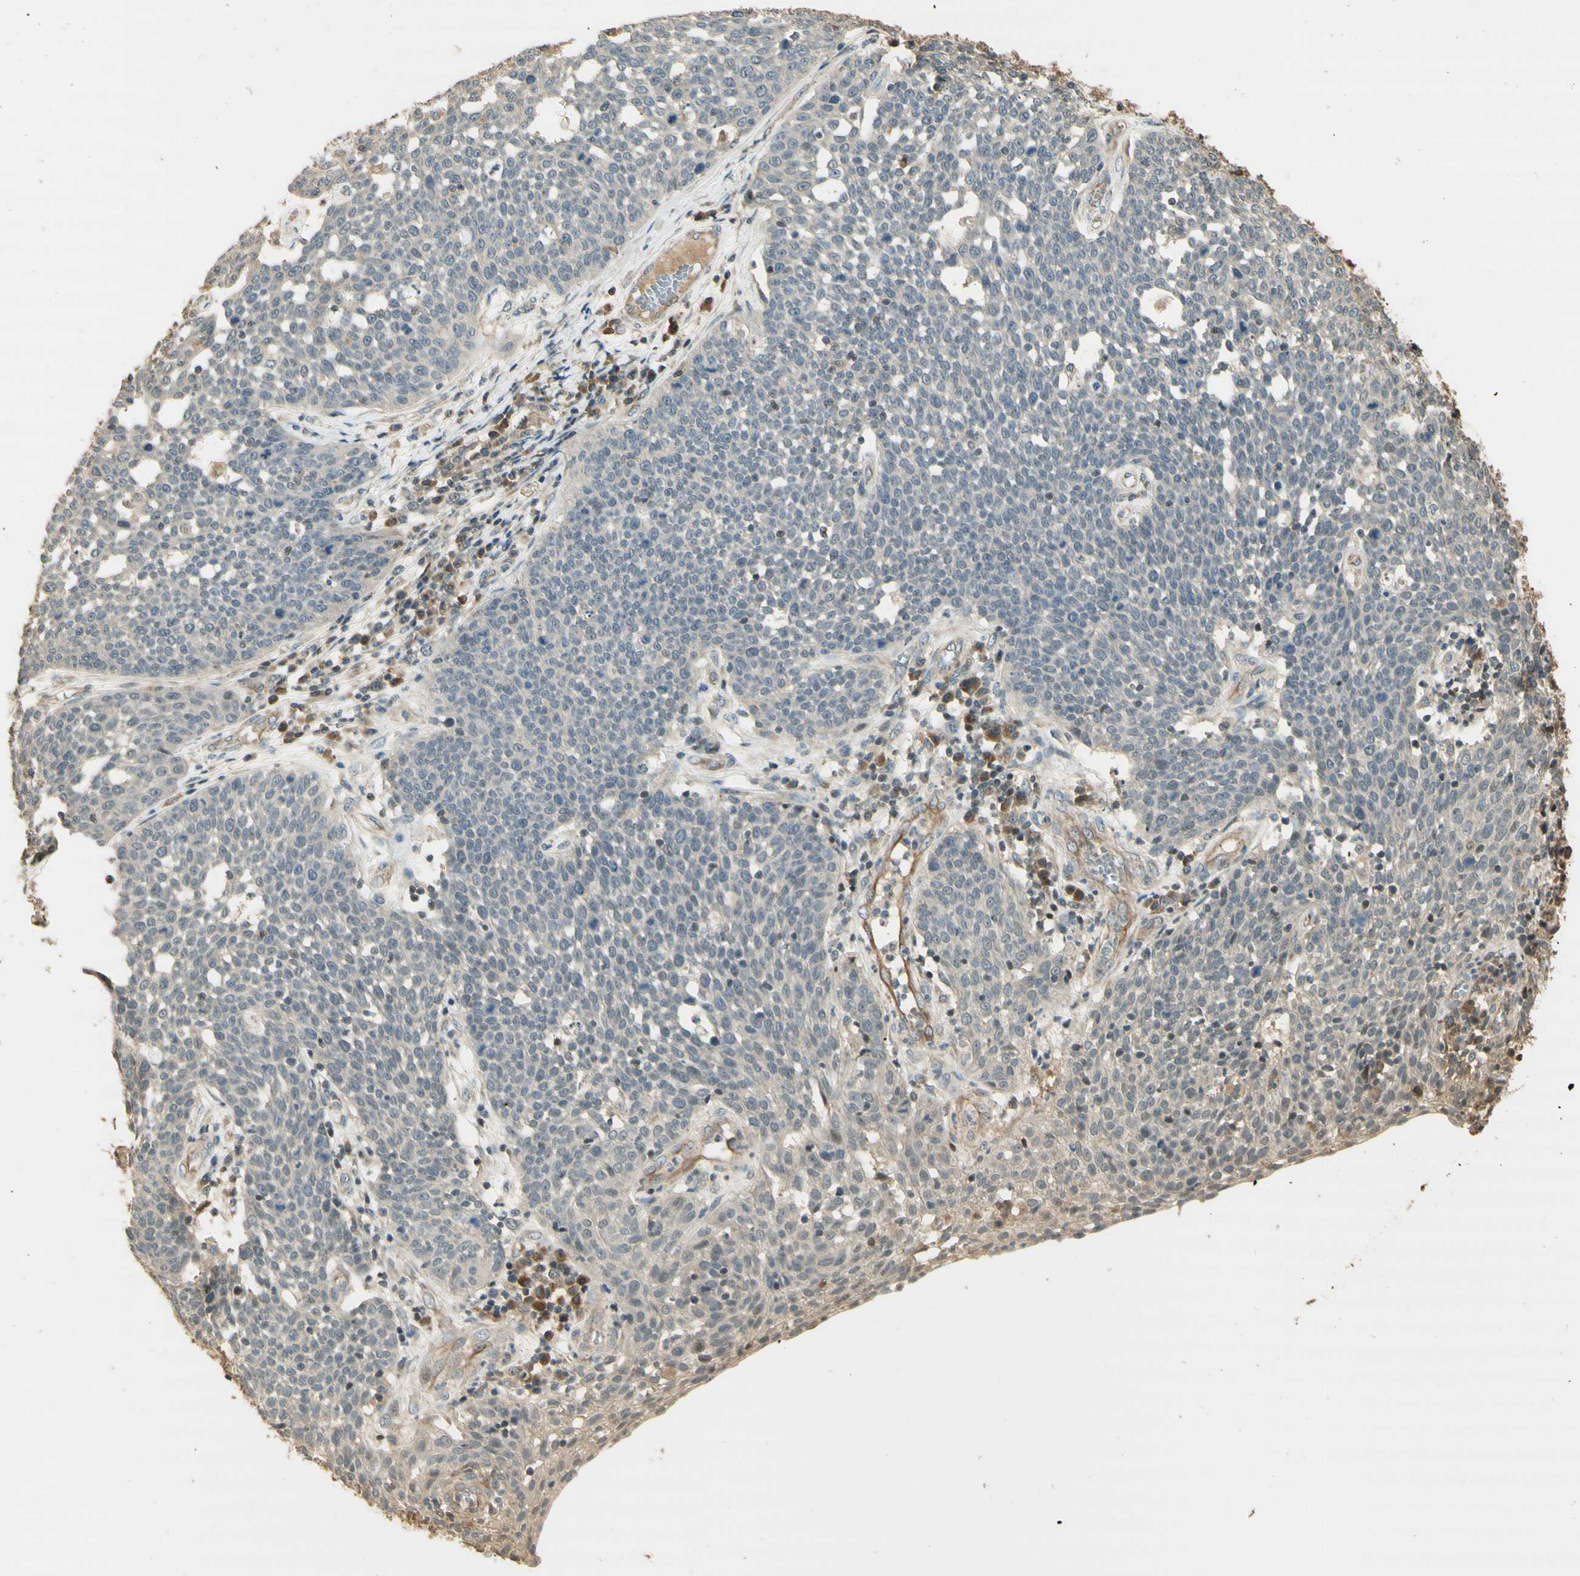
{"staining": {"intensity": "weak", "quantity": ">75%", "location": "cytoplasmic/membranous"}, "tissue": "cervical cancer", "cell_type": "Tumor cells", "image_type": "cancer", "snomed": [{"axis": "morphology", "description": "Squamous cell carcinoma, NOS"}, {"axis": "topography", "description": "Cervix"}], "caption": "IHC of cervical squamous cell carcinoma shows low levels of weak cytoplasmic/membranous staining in about >75% of tumor cells.", "gene": "AGER", "patient": {"sex": "female", "age": 34}}